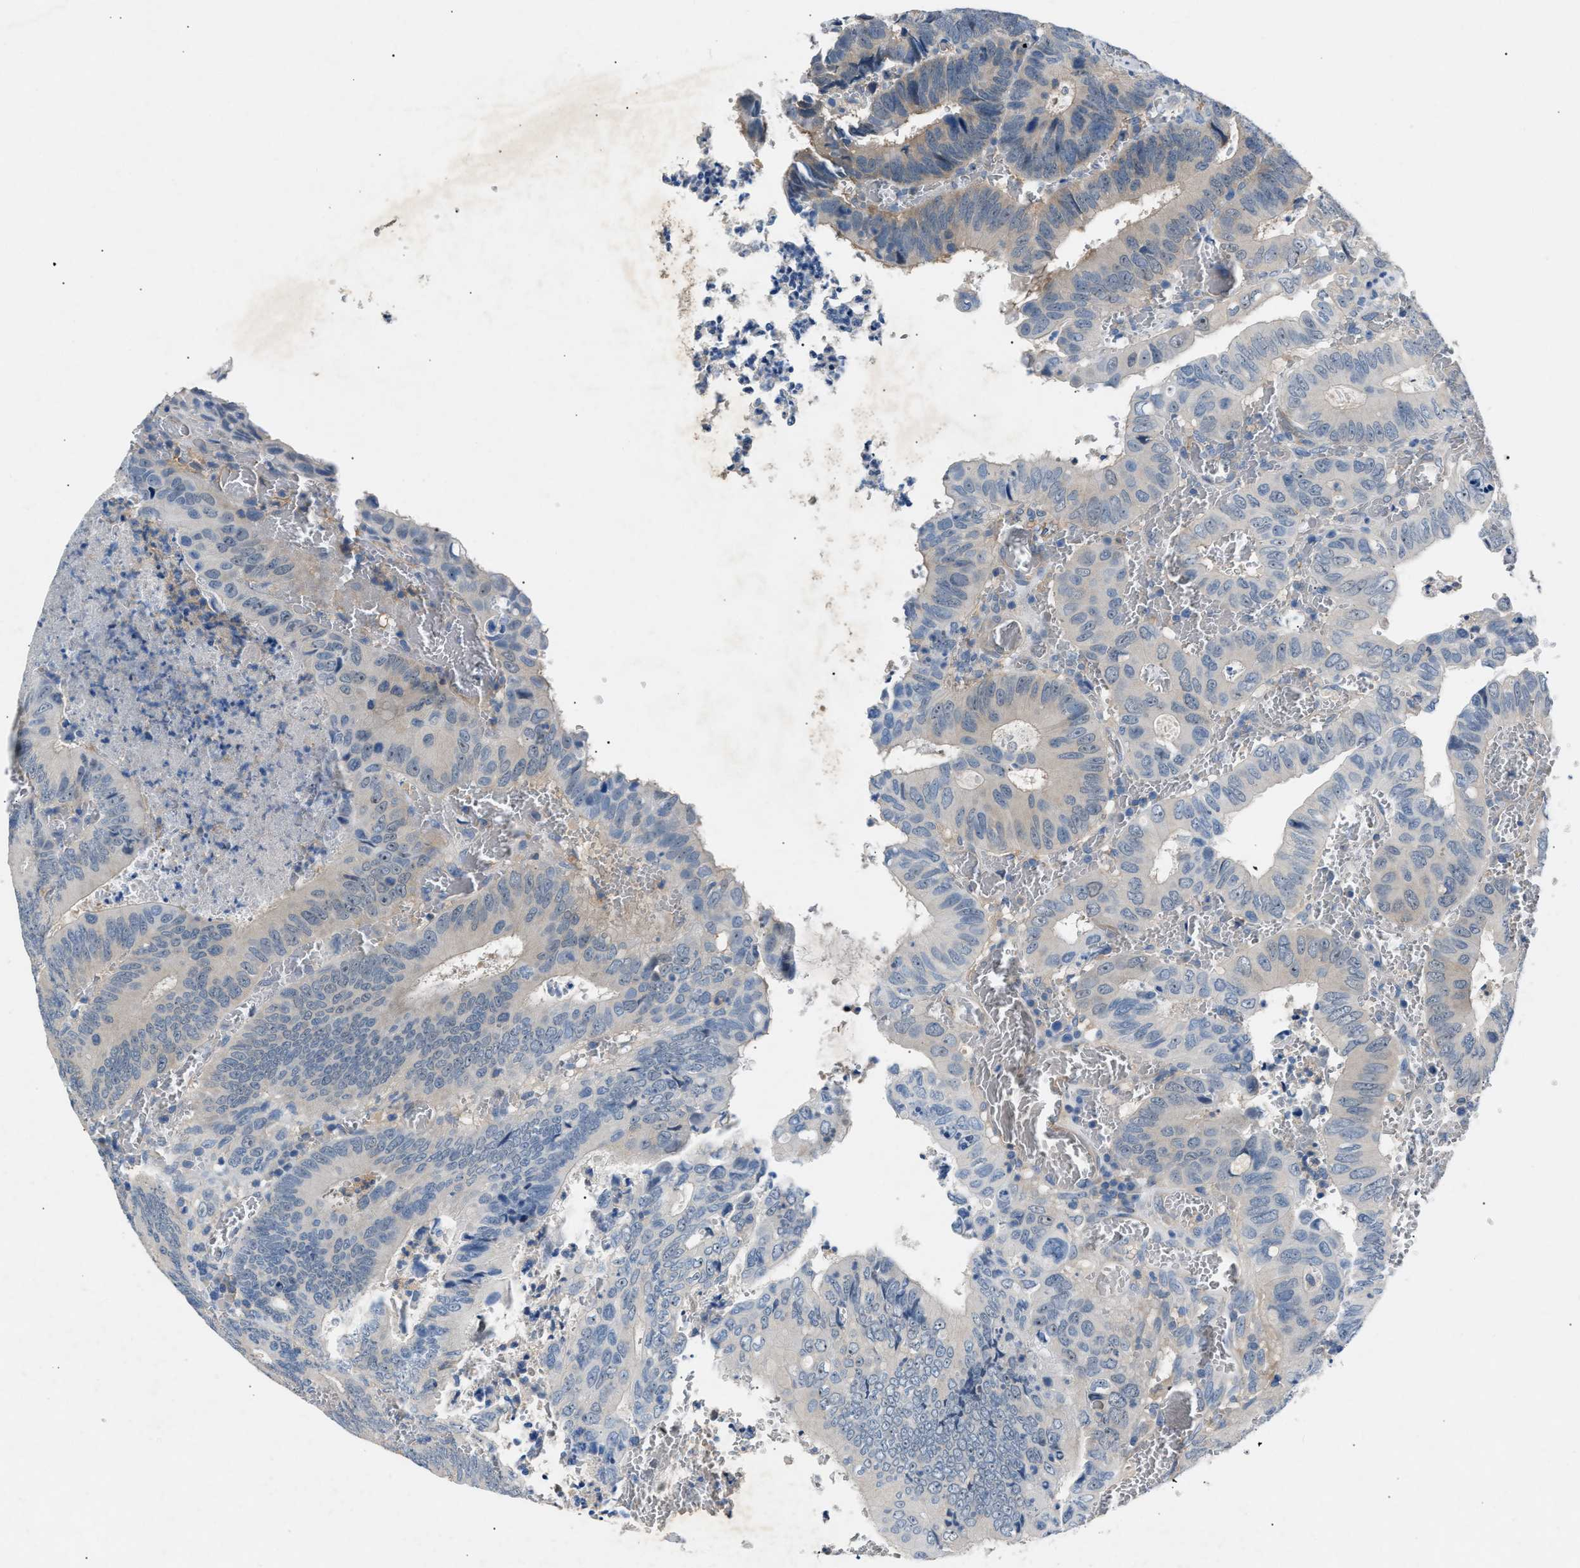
{"staining": {"intensity": "negative", "quantity": "none", "location": "none"}, "tissue": "colorectal cancer", "cell_type": "Tumor cells", "image_type": "cancer", "snomed": [{"axis": "morphology", "description": "Inflammation, NOS"}, {"axis": "morphology", "description": "Adenocarcinoma, NOS"}, {"axis": "topography", "description": "Colon"}], "caption": "A micrograph of human colorectal adenocarcinoma is negative for staining in tumor cells. Brightfield microscopy of immunohistochemistry (IHC) stained with DAB (3,3'-diaminobenzidine) (brown) and hematoxylin (blue), captured at high magnification.", "gene": "DNAAF5", "patient": {"sex": "male", "age": 72}}